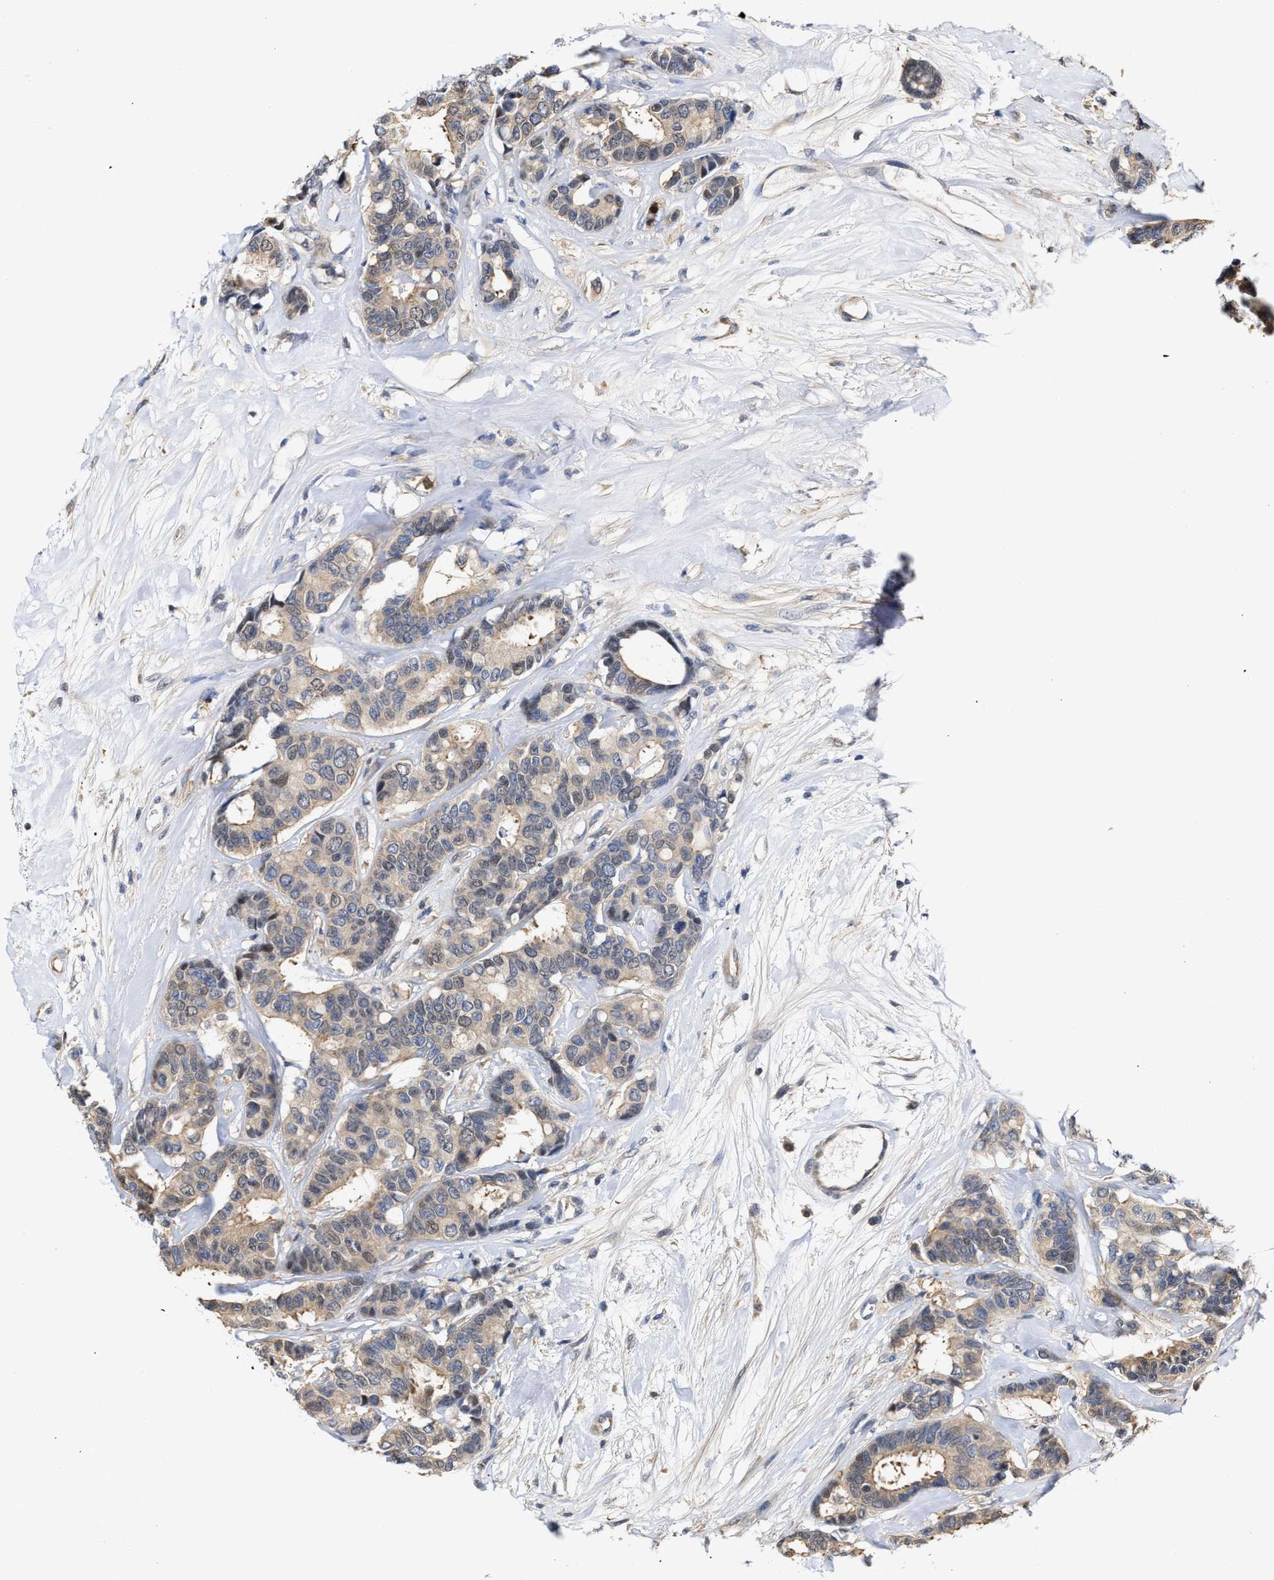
{"staining": {"intensity": "weak", "quantity": ">75%", "location": "cytoplasmic/membranous"}, "tissue": "breast cancer", "cell_type": "Tumor cells", "image_type": "cancer", "snomed": [{"axis": "morphology", "description": "Duct carcinoma"}, {"axis": "topography", "description": "Breast"}], "caption": "Immunohistochemical staining of breast invasive ductal carcinoma demonstrates low levels of weak cytoplasmic/membranous protein staining in approximately >75% of tumor cells.", "gene": "KLHDC1", "patient": {"sex": "female", "age": 87}}